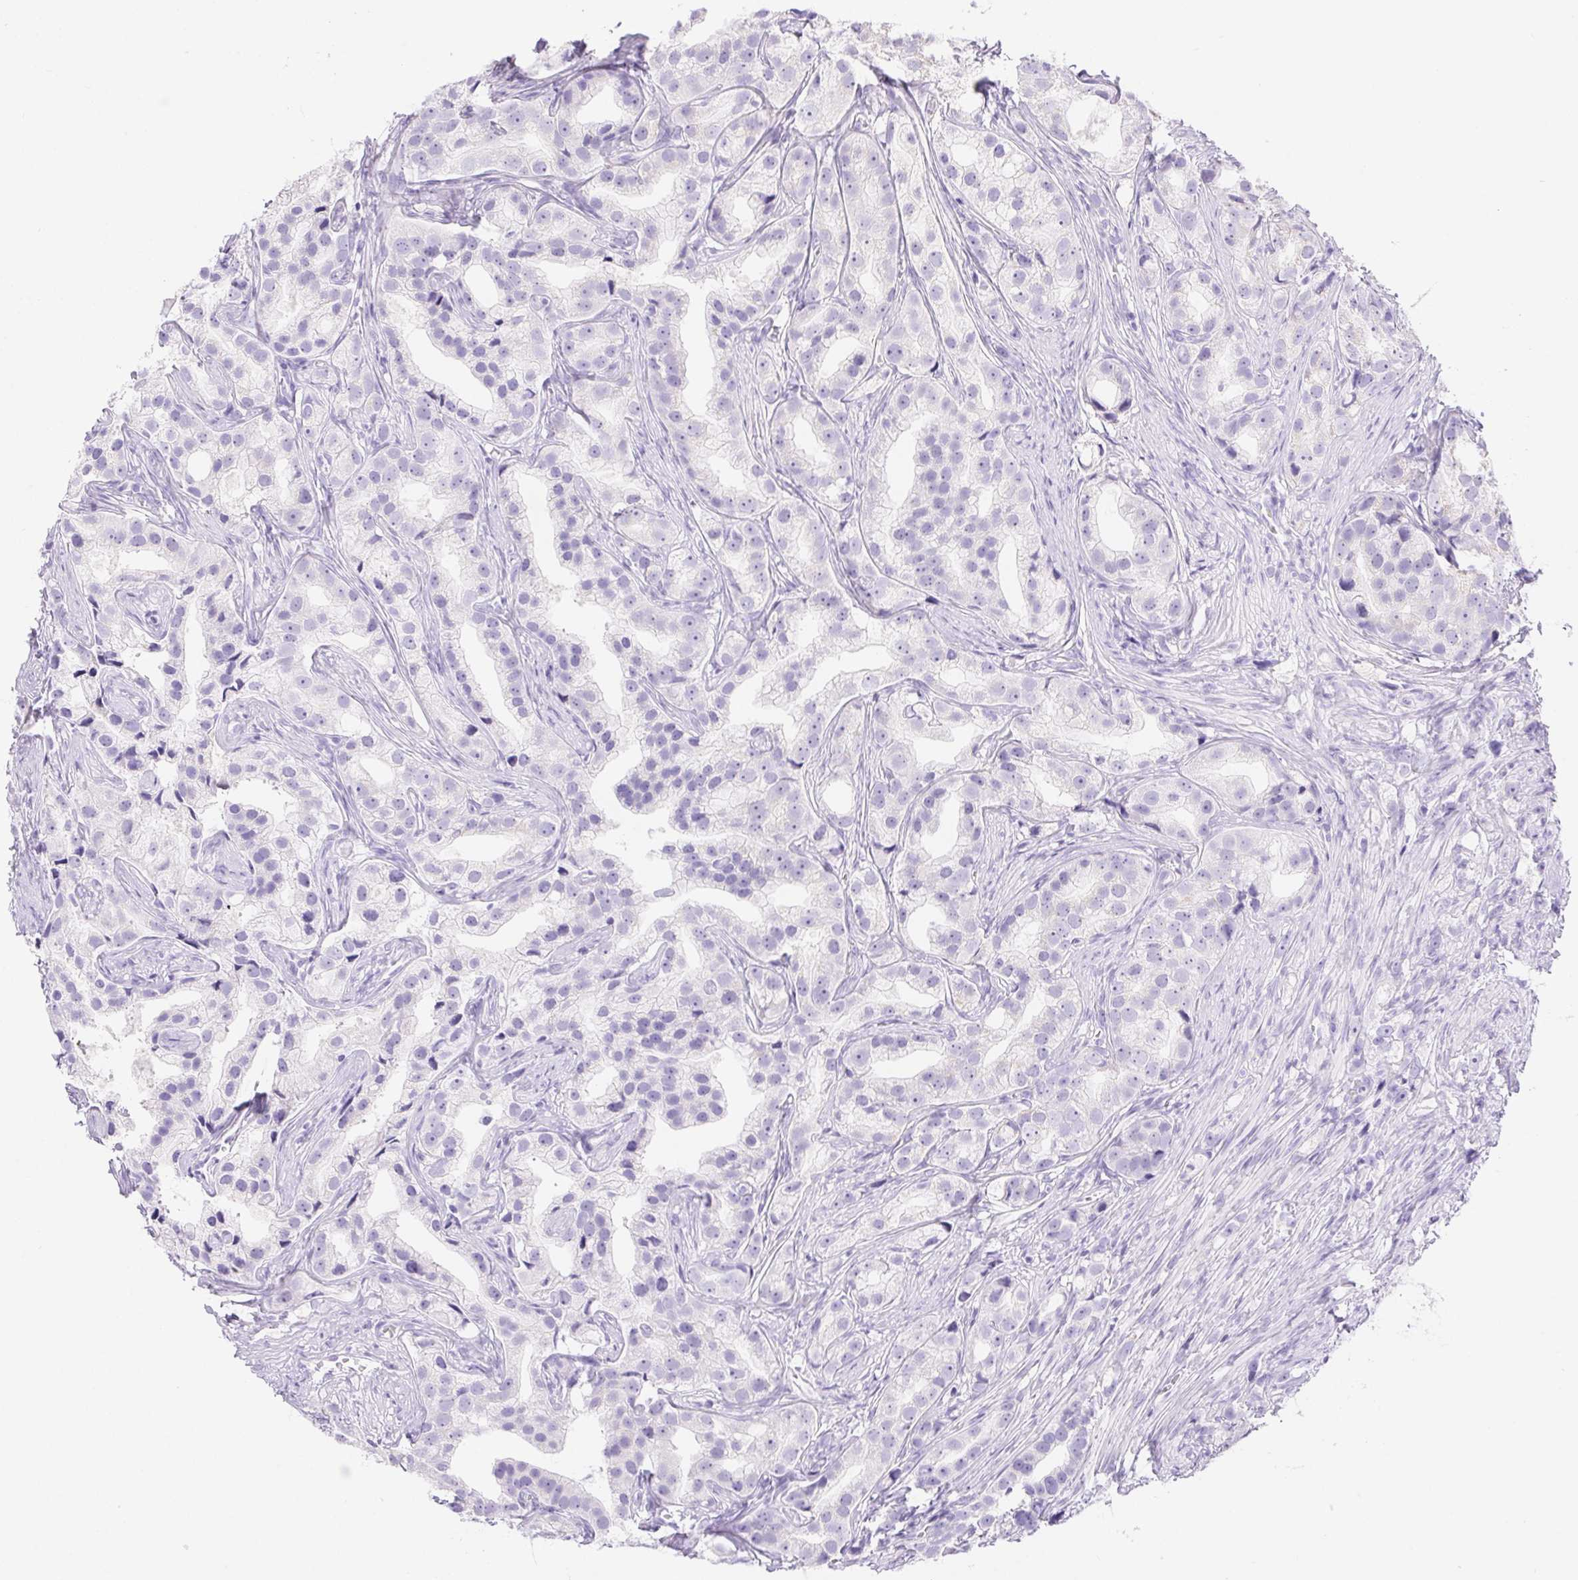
{"staining": {"intensity": "negative", "quantity": "none", "location": "none"}, "tissue": "prostate cancer", "cell_type": "Tumor cells", "image_type": "cancer", "snomed": [{"axis": "morphology", "description": "Adenocarcinoma, High grade"}, {"axis": "topography", "description": "Prostate"}], "caption": "Immunohistochemistry photomicrograph of human prostate high-grade adenocarcinoma stained for a protein (brown), which reveals no expression in tumor cells.", "gene": "ERP27", "patient": {"sex": "male", "age": 75}}